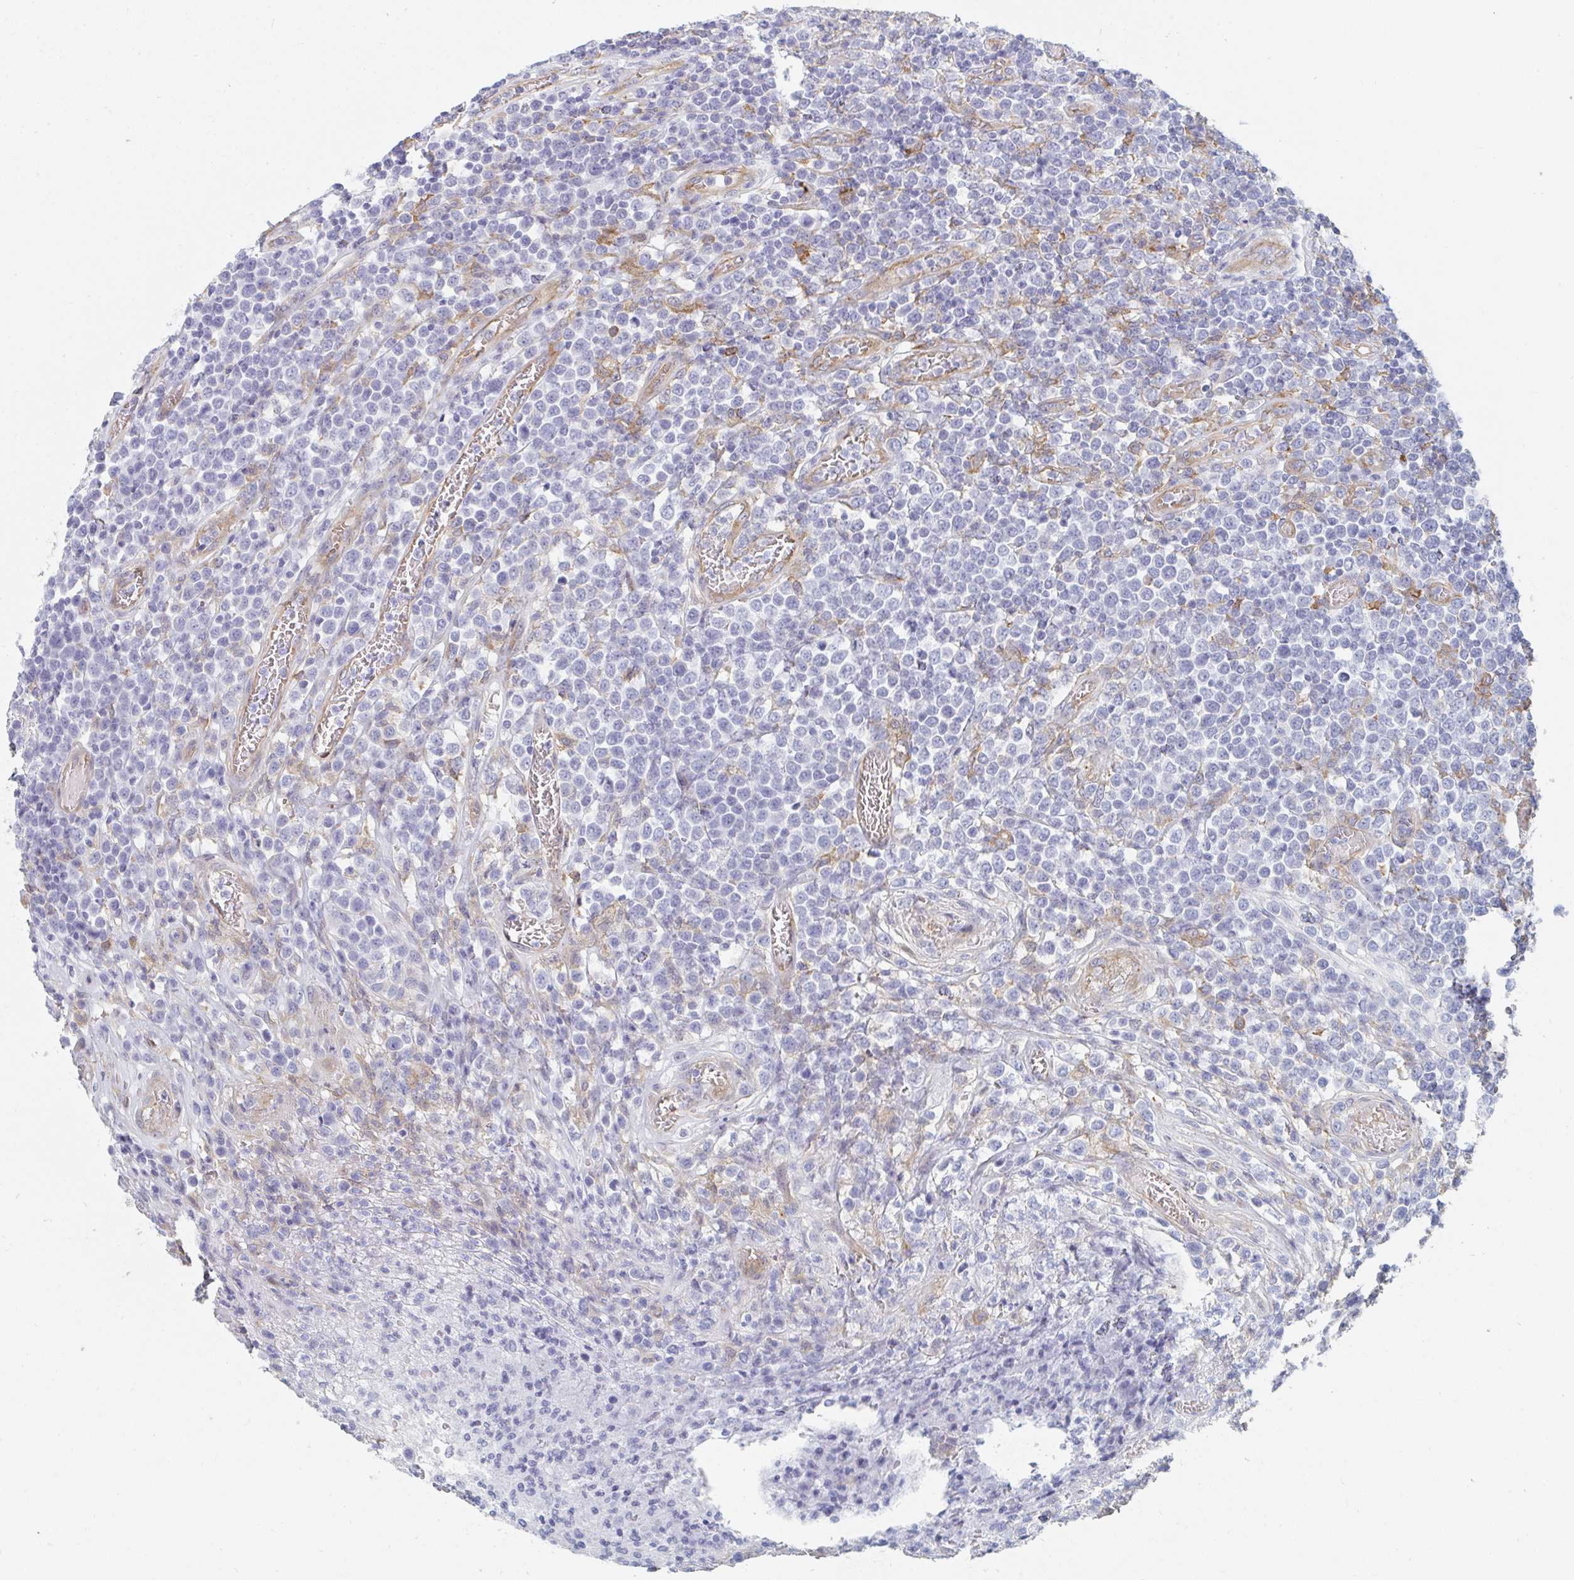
{"staining": {"intensity": "negative", "quantity": "none", "location": "none"}, "tissue": "lymphoma", "cell_type": "Tumor cells", "image_type": "cancer", "snomed": [{"axis": "morphology", "description": "Malignant lymphoma, non-Hodgkin's type, High grade"}, {"axis": "topography", "description": "Soft tissue"}], "caption": "DAB (3,3'-diaminobenzidine) immunohistochemical staining of lymphoma displays no significant positivity in tumor cells.", "gene": "DAB2", "patient": {"sex": "female", "age": 56}}